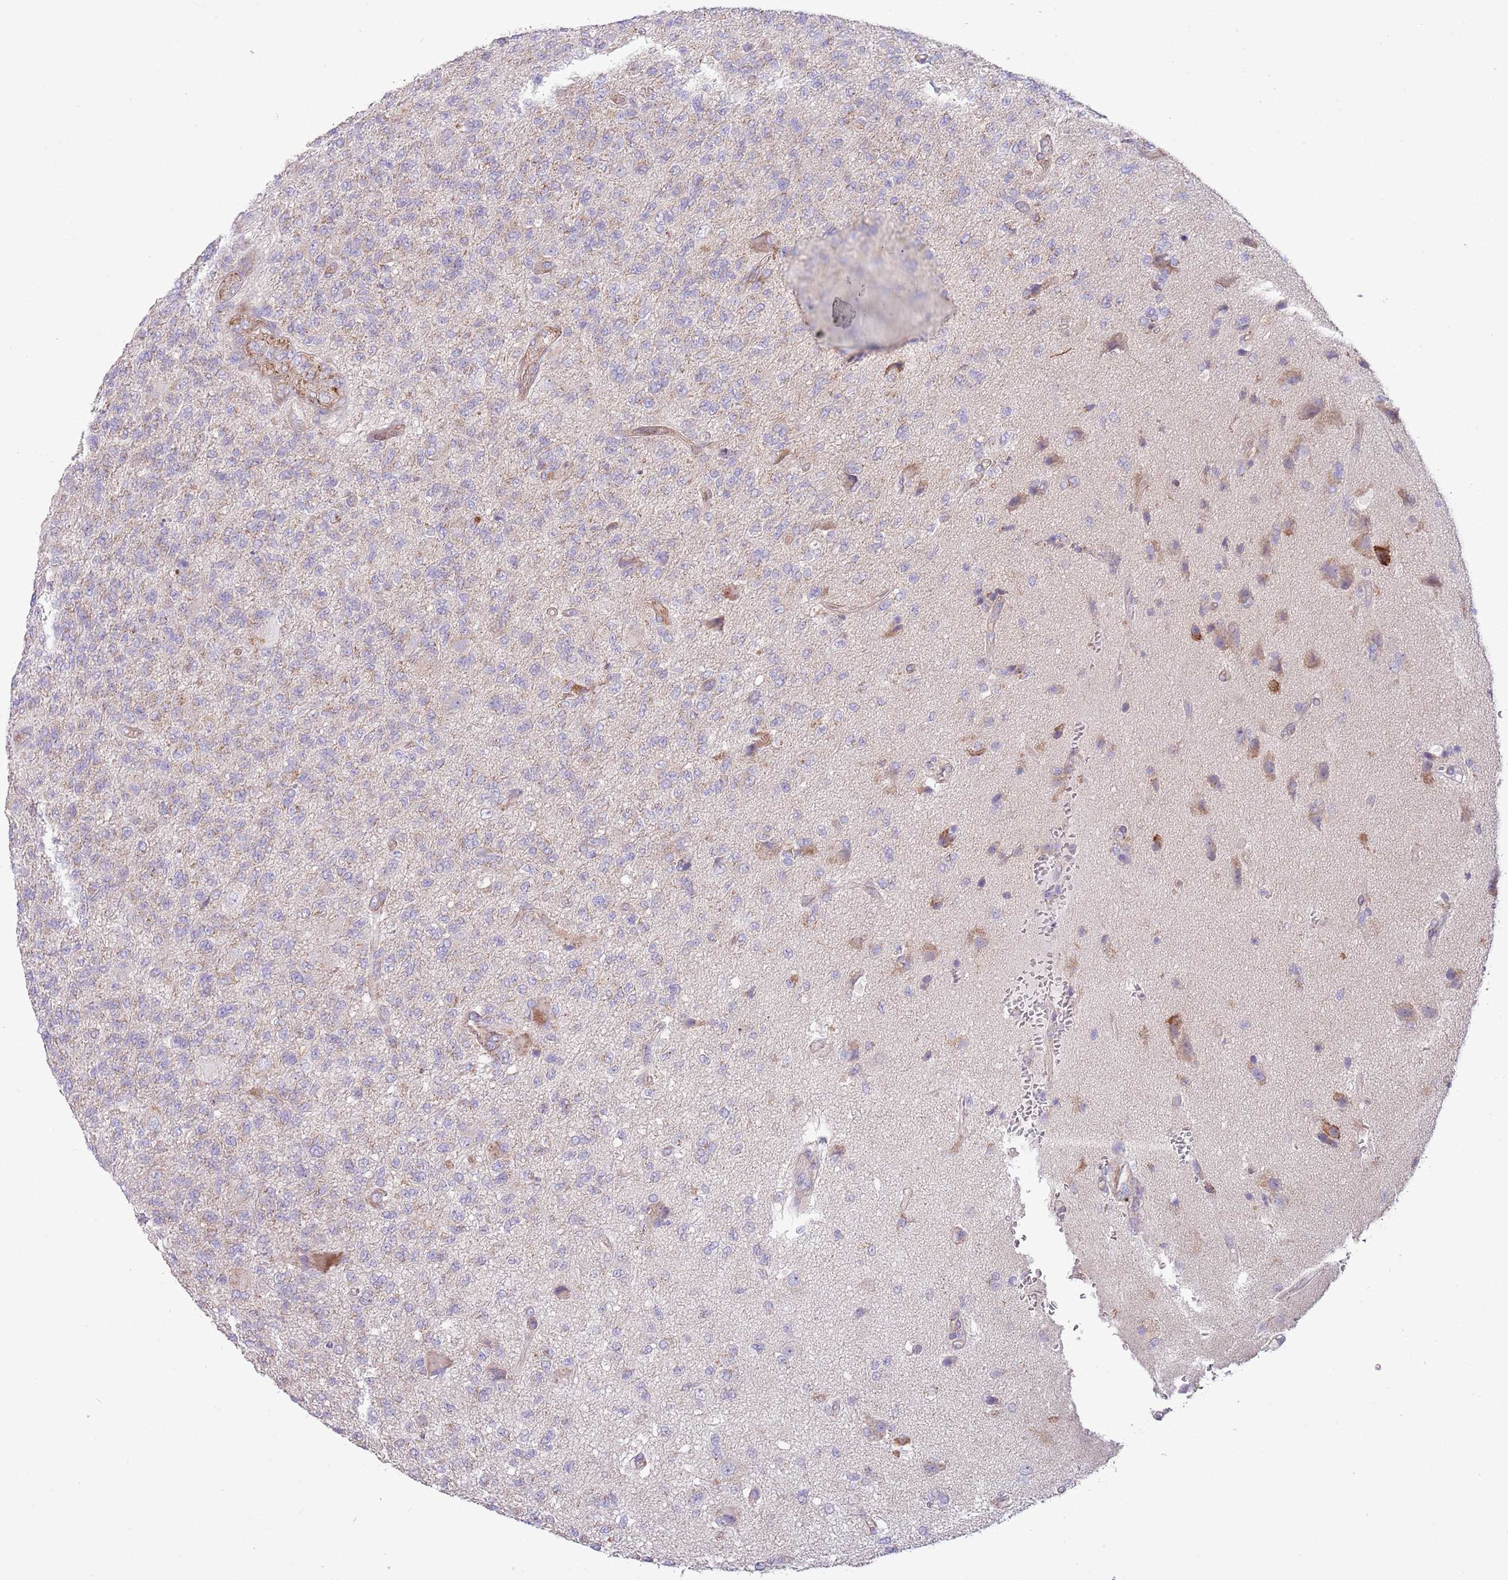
{"staining": {"intensity": "weak", "quantity": "<25%", "location": "cytoplasmic/membranous"}, "tissue": "glioma", "cell_type": "Tumor cells", "image_type": "cancer", "snomed": [{"axis": "morphology", "description": "Glioma, malignant, High grade"}, {"axis": "topography", "description": "Brain"}], "caption": "Malignant high-grade glioma stained for a protein using IHC displays no expression tumor cells.", "gene": "TOMM5", "patient": {"sex": "male", "age": 56}}